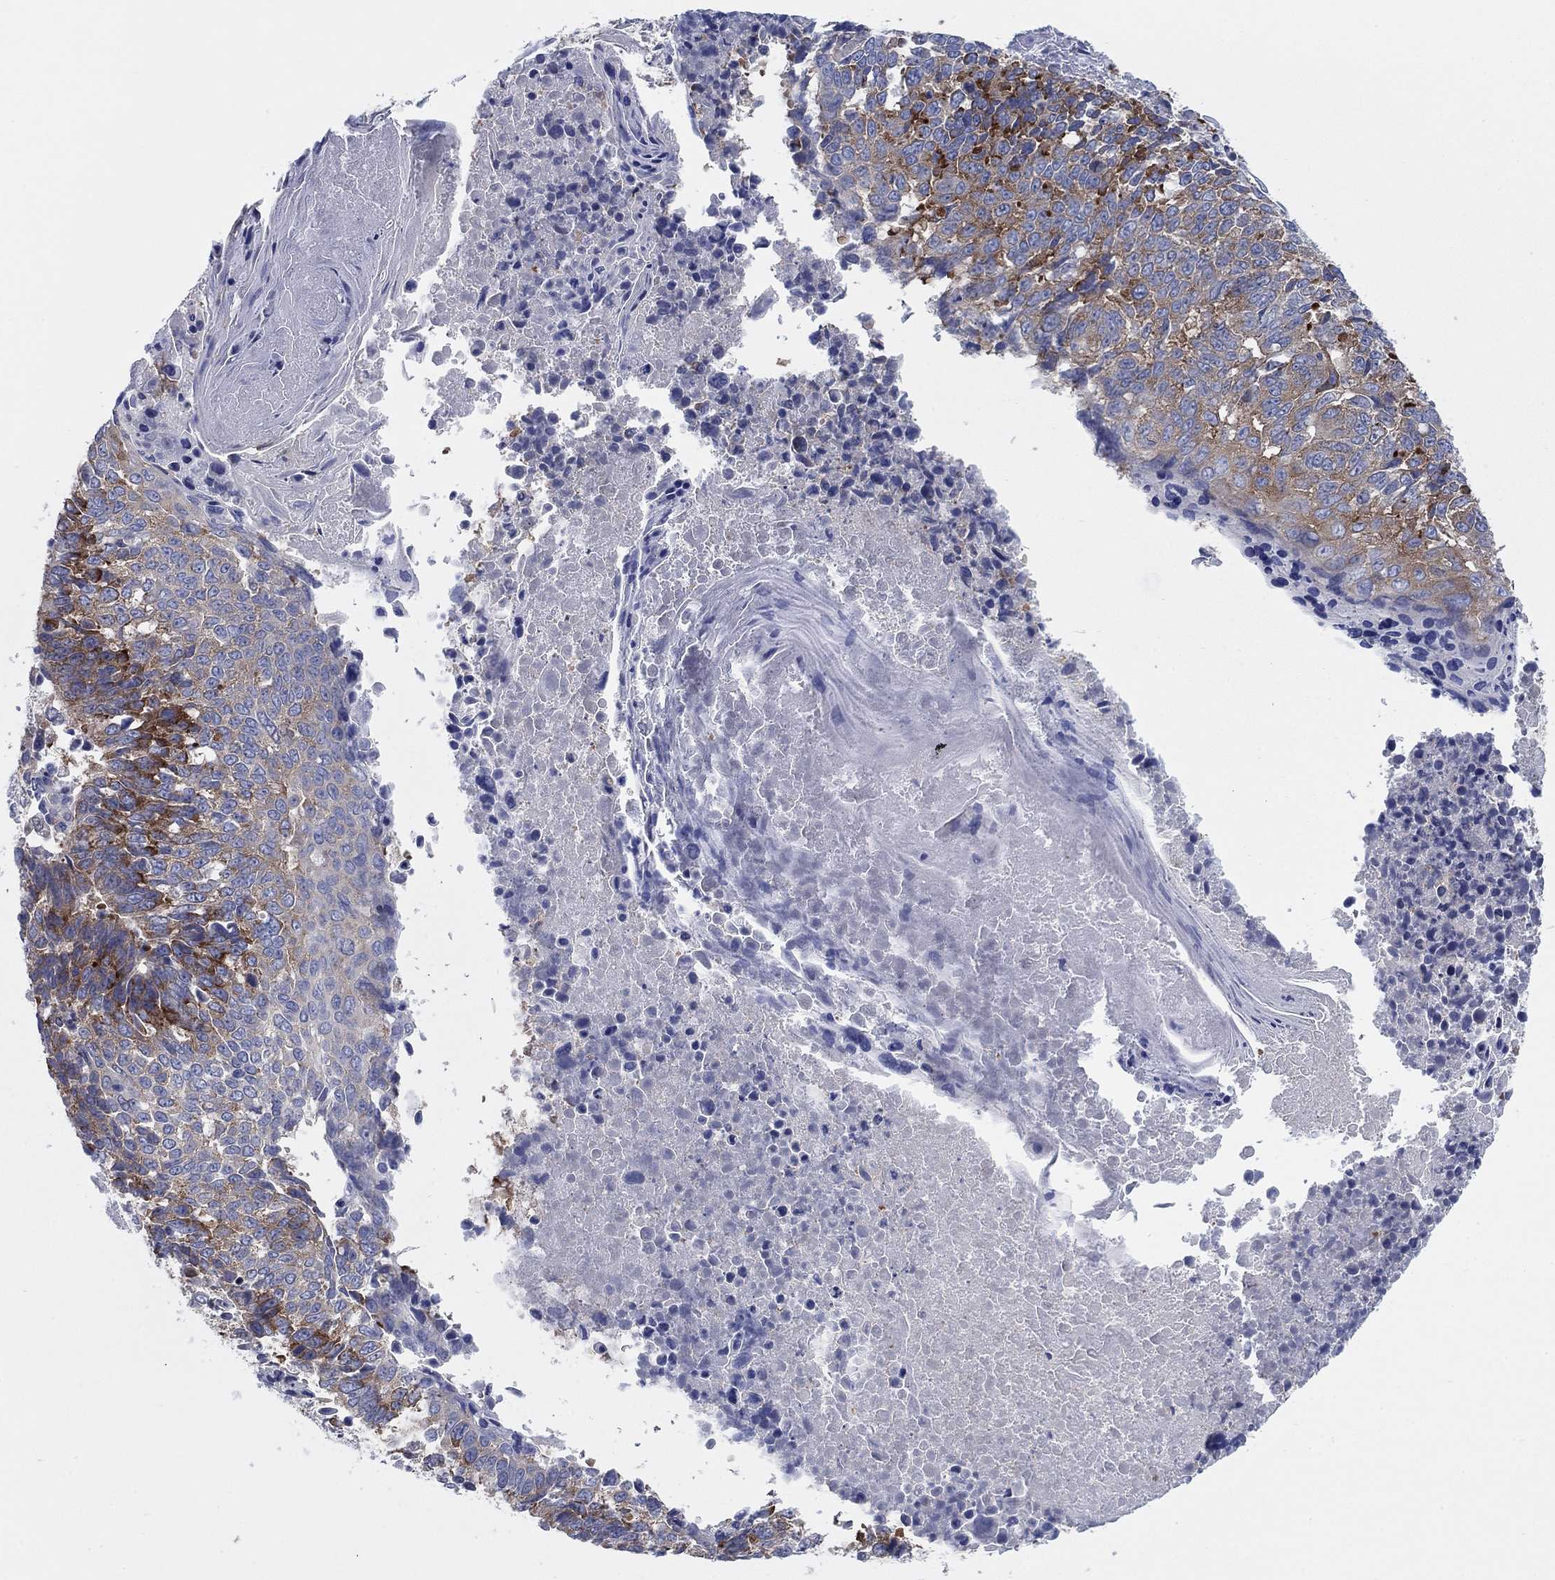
{"staining": {"intensity": "strong", "quantity": "25%-75%", "location": "cytoplasmic/membranous"}, "tissue": "lung cancer", "cell_type": "Tumor cells", "image_type": "cancer", "snomed": [{"axis": "morphology", "description": "Squamous cell carcinoma, NOS"}, {"axis": "topography", "description": "Lung"}], "caption": "Lung squamous cell carcinoma was stained to show a protein in brown. There is high levels of strong cytoplasmic/membranous staining in approximately 25%-75% of tumor cells. Using DAB (3,3'-diaminobenzidine) (brown) and hematoxylin (blue) stains, captured at high magnification using brightfield microscopy.", "gene": "TMEM59", "patient": {"sex": "male", "age": 73}}